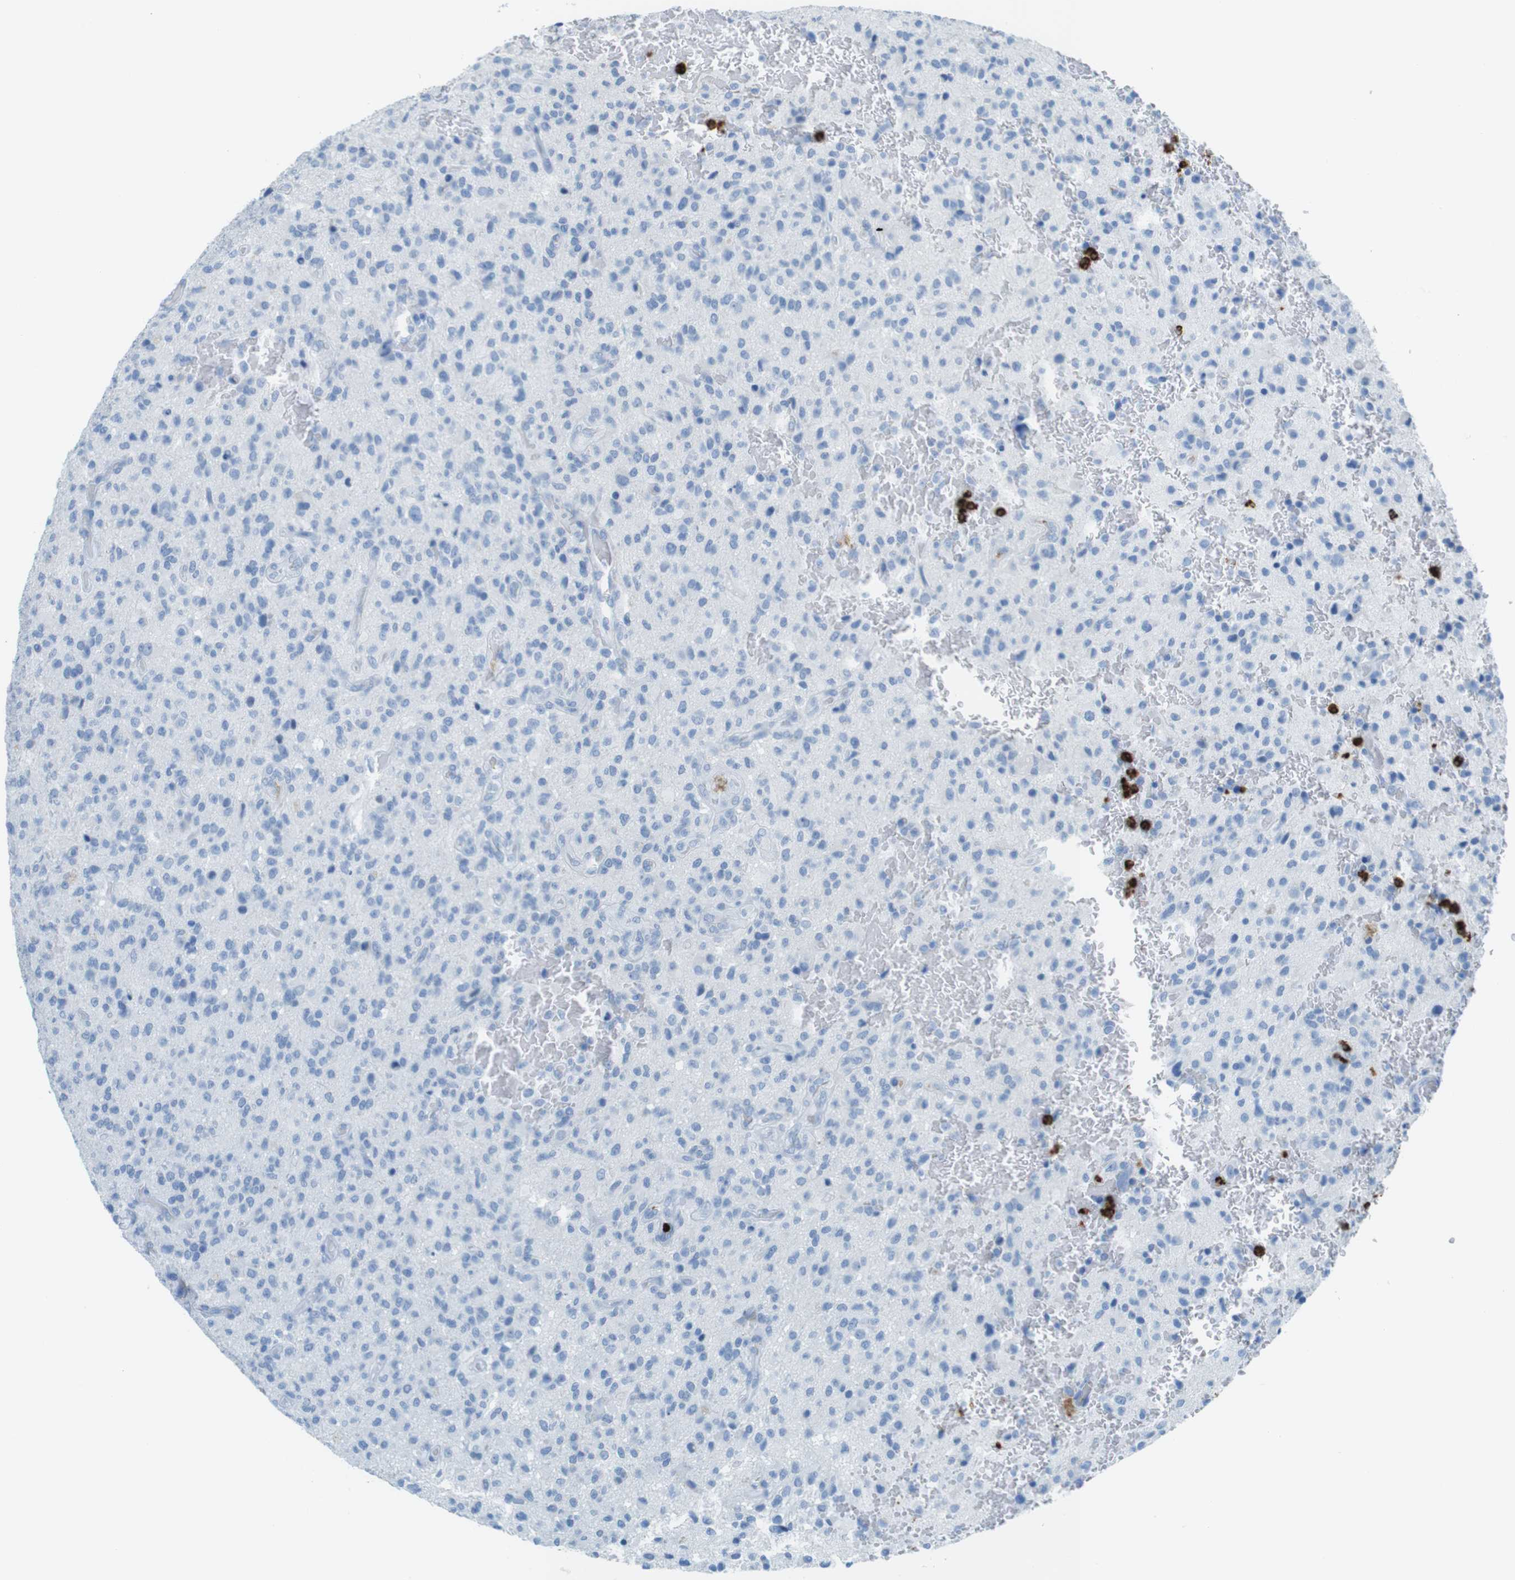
{"staining": {"intensity": "negative", "quantity": "none", "location": "none"}, "tissue": "glioma", "cell_type": "Tumor cells", "image_type": "cancer", "snomed": [{"axis": "morphology", "description": "Glioma, malignant, High grade"}, {"axis": "topography", "description": "Brain"}], "caption": "The histopathology image shows no significant positivity in tumor cells of glioma.", "gene": "MCEMP1", "patient": {"sex": "male", "age": 71}}